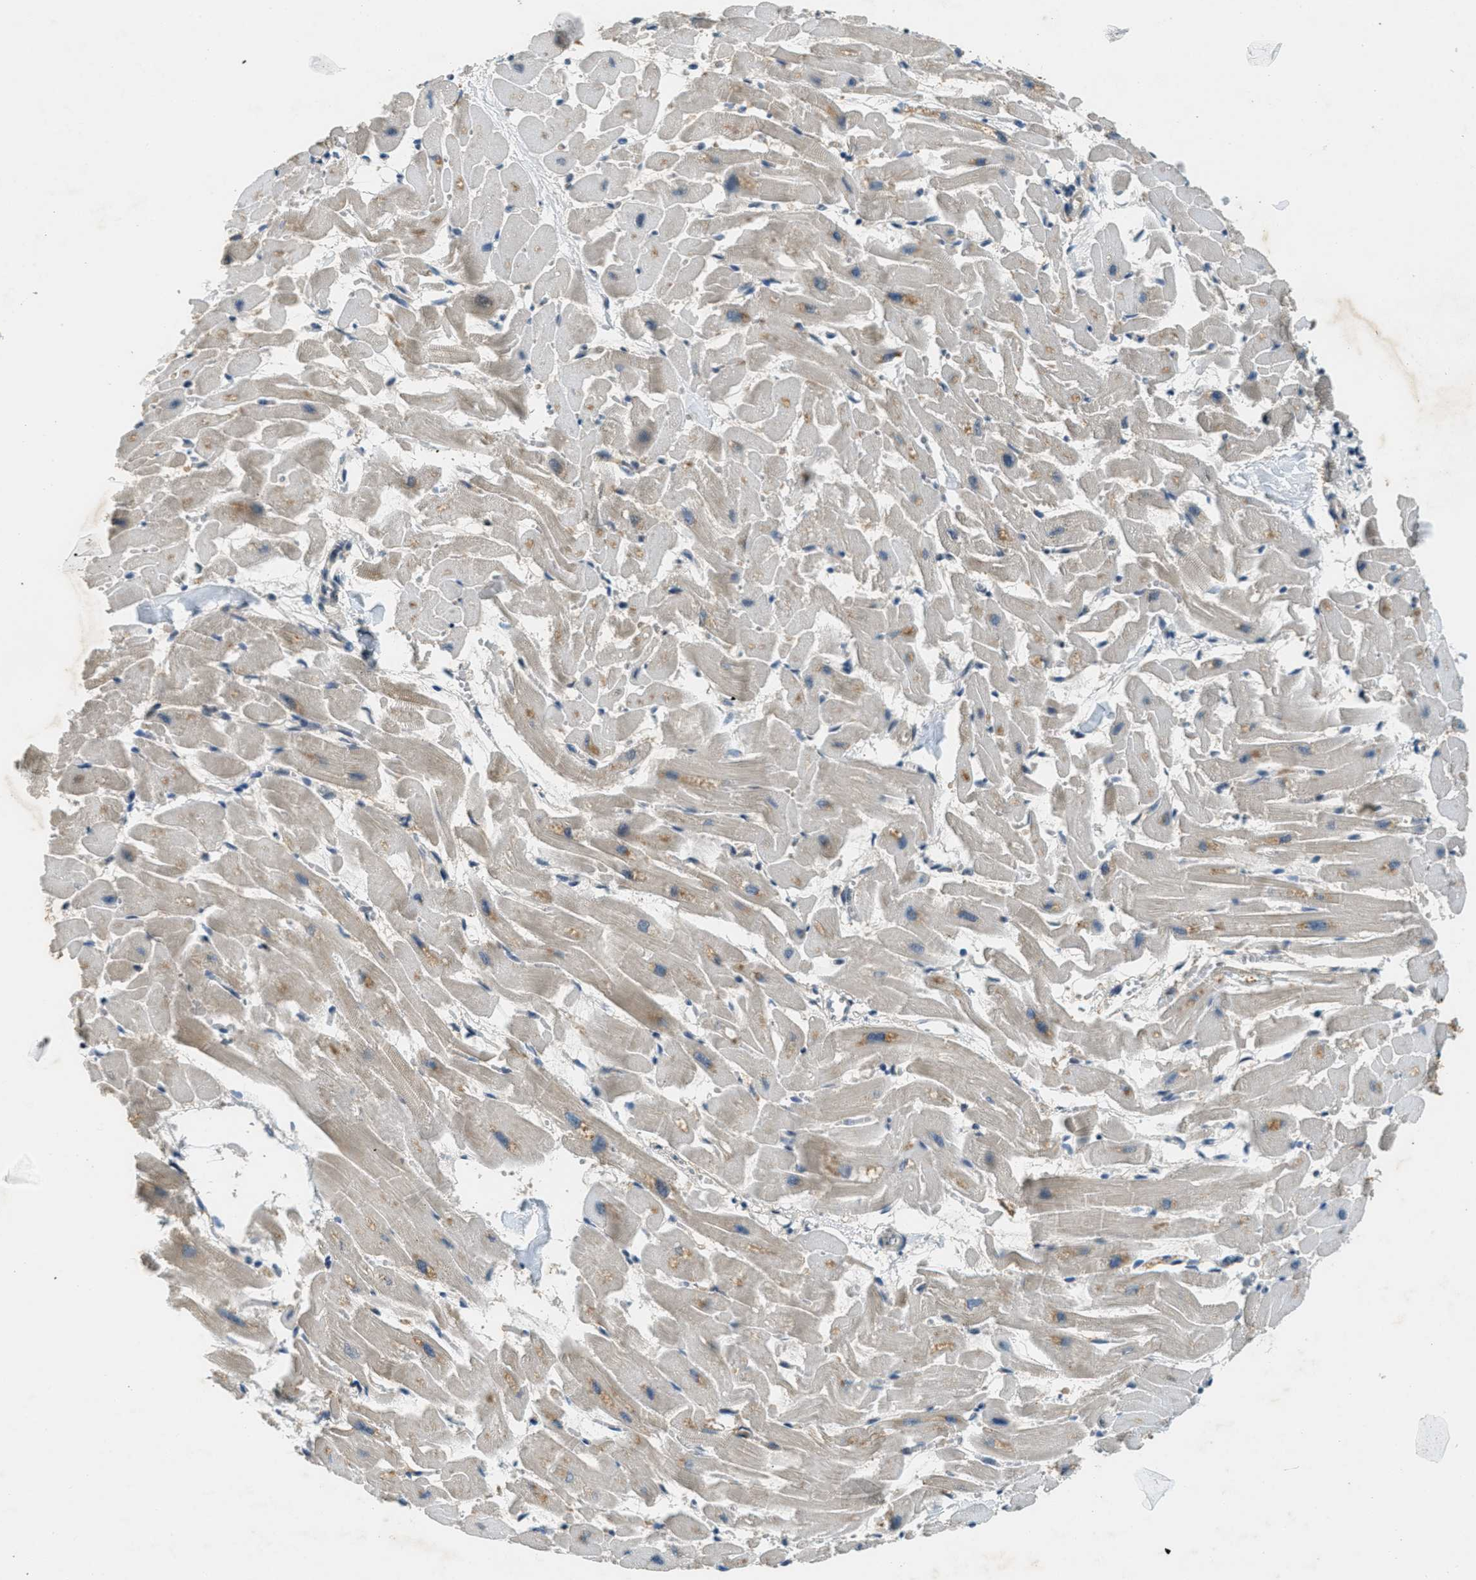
{"staining": {"intensity": "weak", "quantity": "<25%", "location": "cytoplasmic/membranous"}, "tissue": "heart muscle", "cell_type": "Cardiomyocytes", "image_type": "normal", "snomed": [{"axis": "morphology", "description": "Normal tissue, NOS"}, {"axis": "topography", "description": "Heart"}], "caption": "Protein analysis of normal heart muscle demonstrates no significant expression in cardiomyocytes. Brightfield microscopy of immunohistochemistry stained with DAB (brown) and hematoxylin (blue), captured at high magnification.", "gene": "TCF20", "patient": {"sex": "female", "age": 19}}